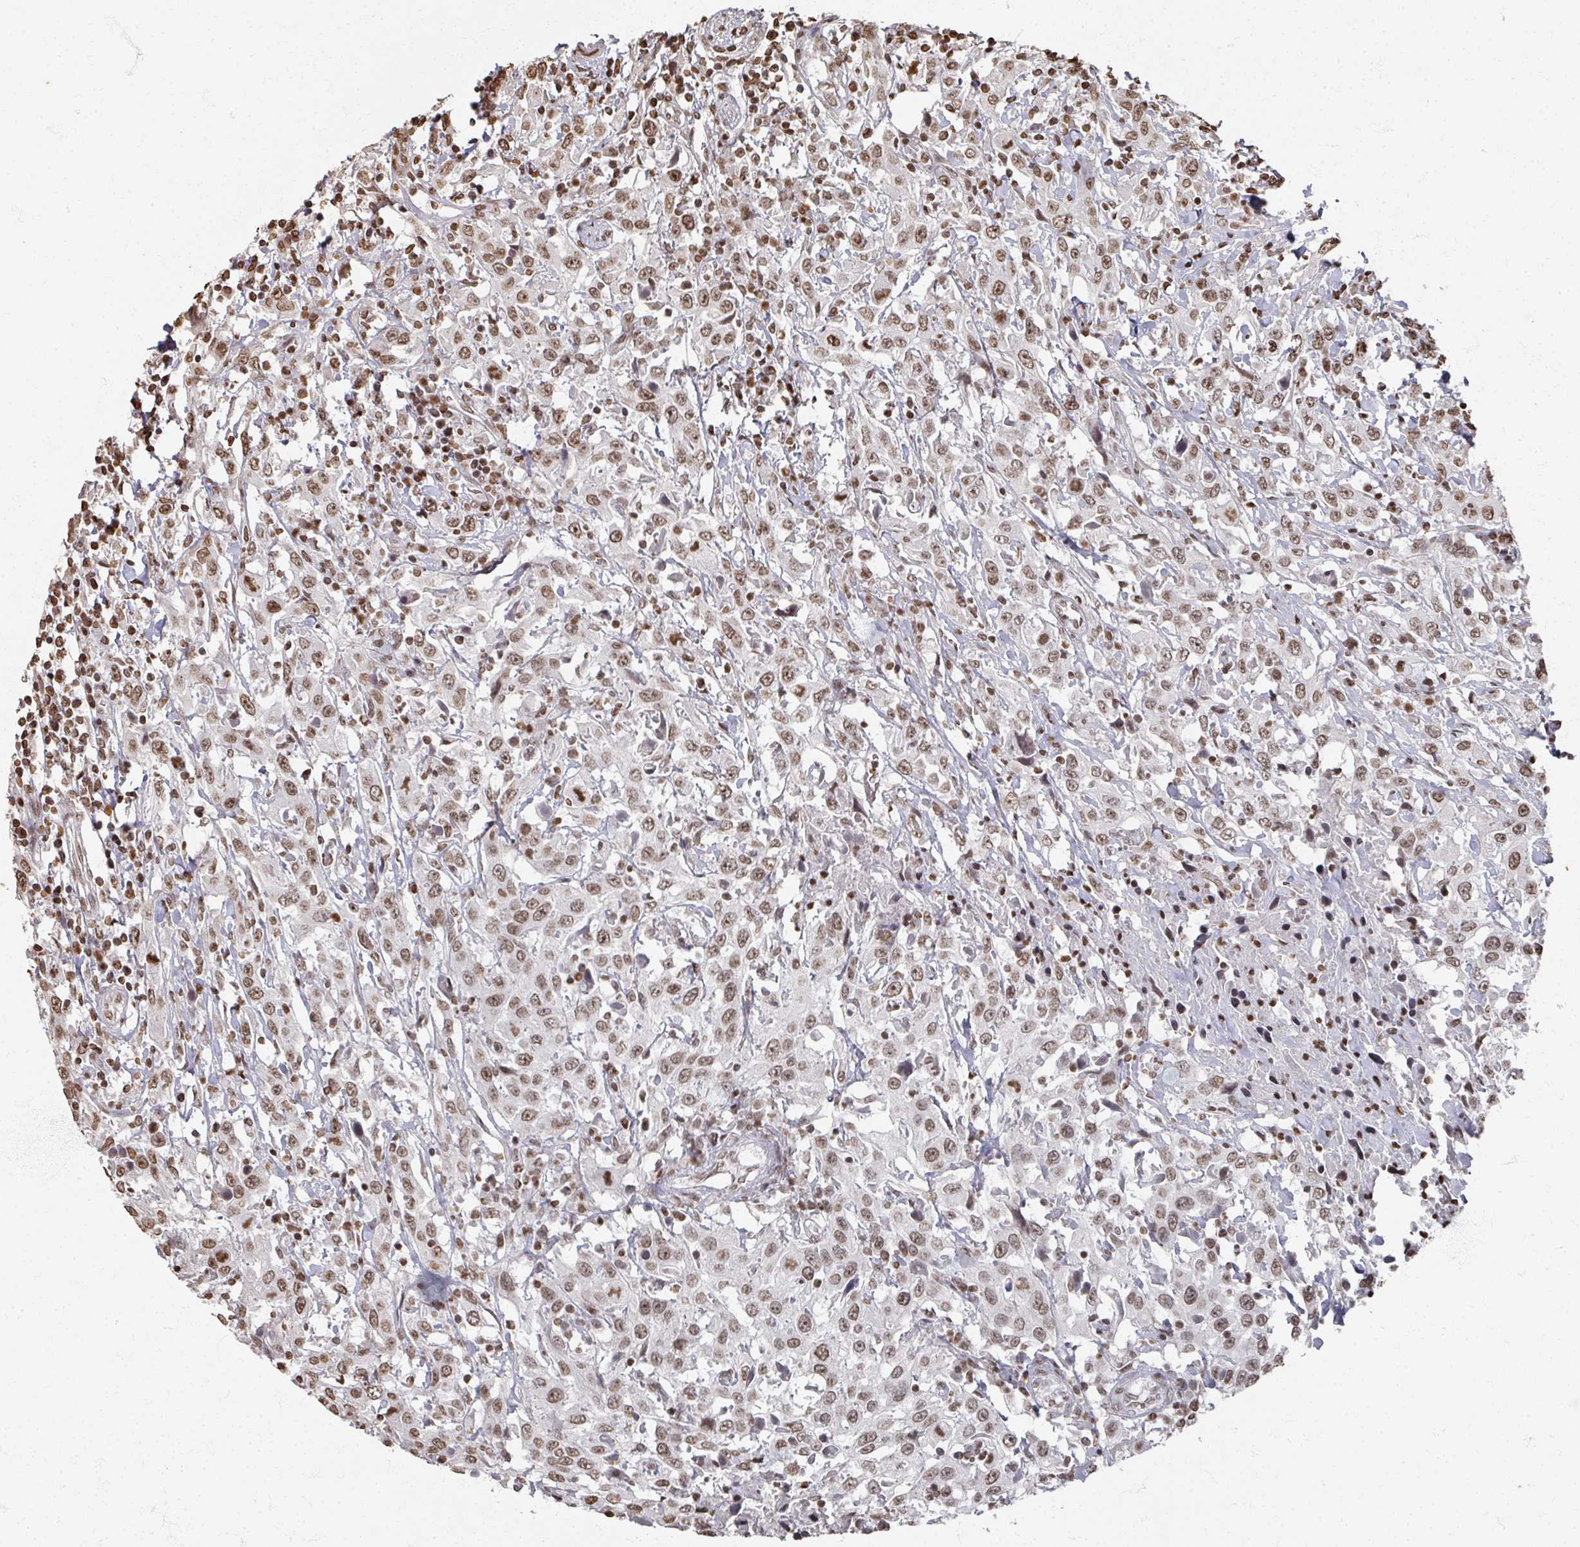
{"staining": {"intensity": "moderate", "quantity": ">75%", "location": "nuclear"}, "tissue": "urothelial cancer", "cell_type": "Tumor cells", "image_type": "cancer", "snomed": [{"axis": "morphology", "description": "Urothelial carcinoma, High grade"}, {"axis": "topography", "description": "Urinary bladder"}], "caption": "A brown stain labels moderate nuclear expression of a protein in human urothelial cancer tumor cells.", "gene": "DCUN1D5", "patient": {"sex": "male", "age": 61}}